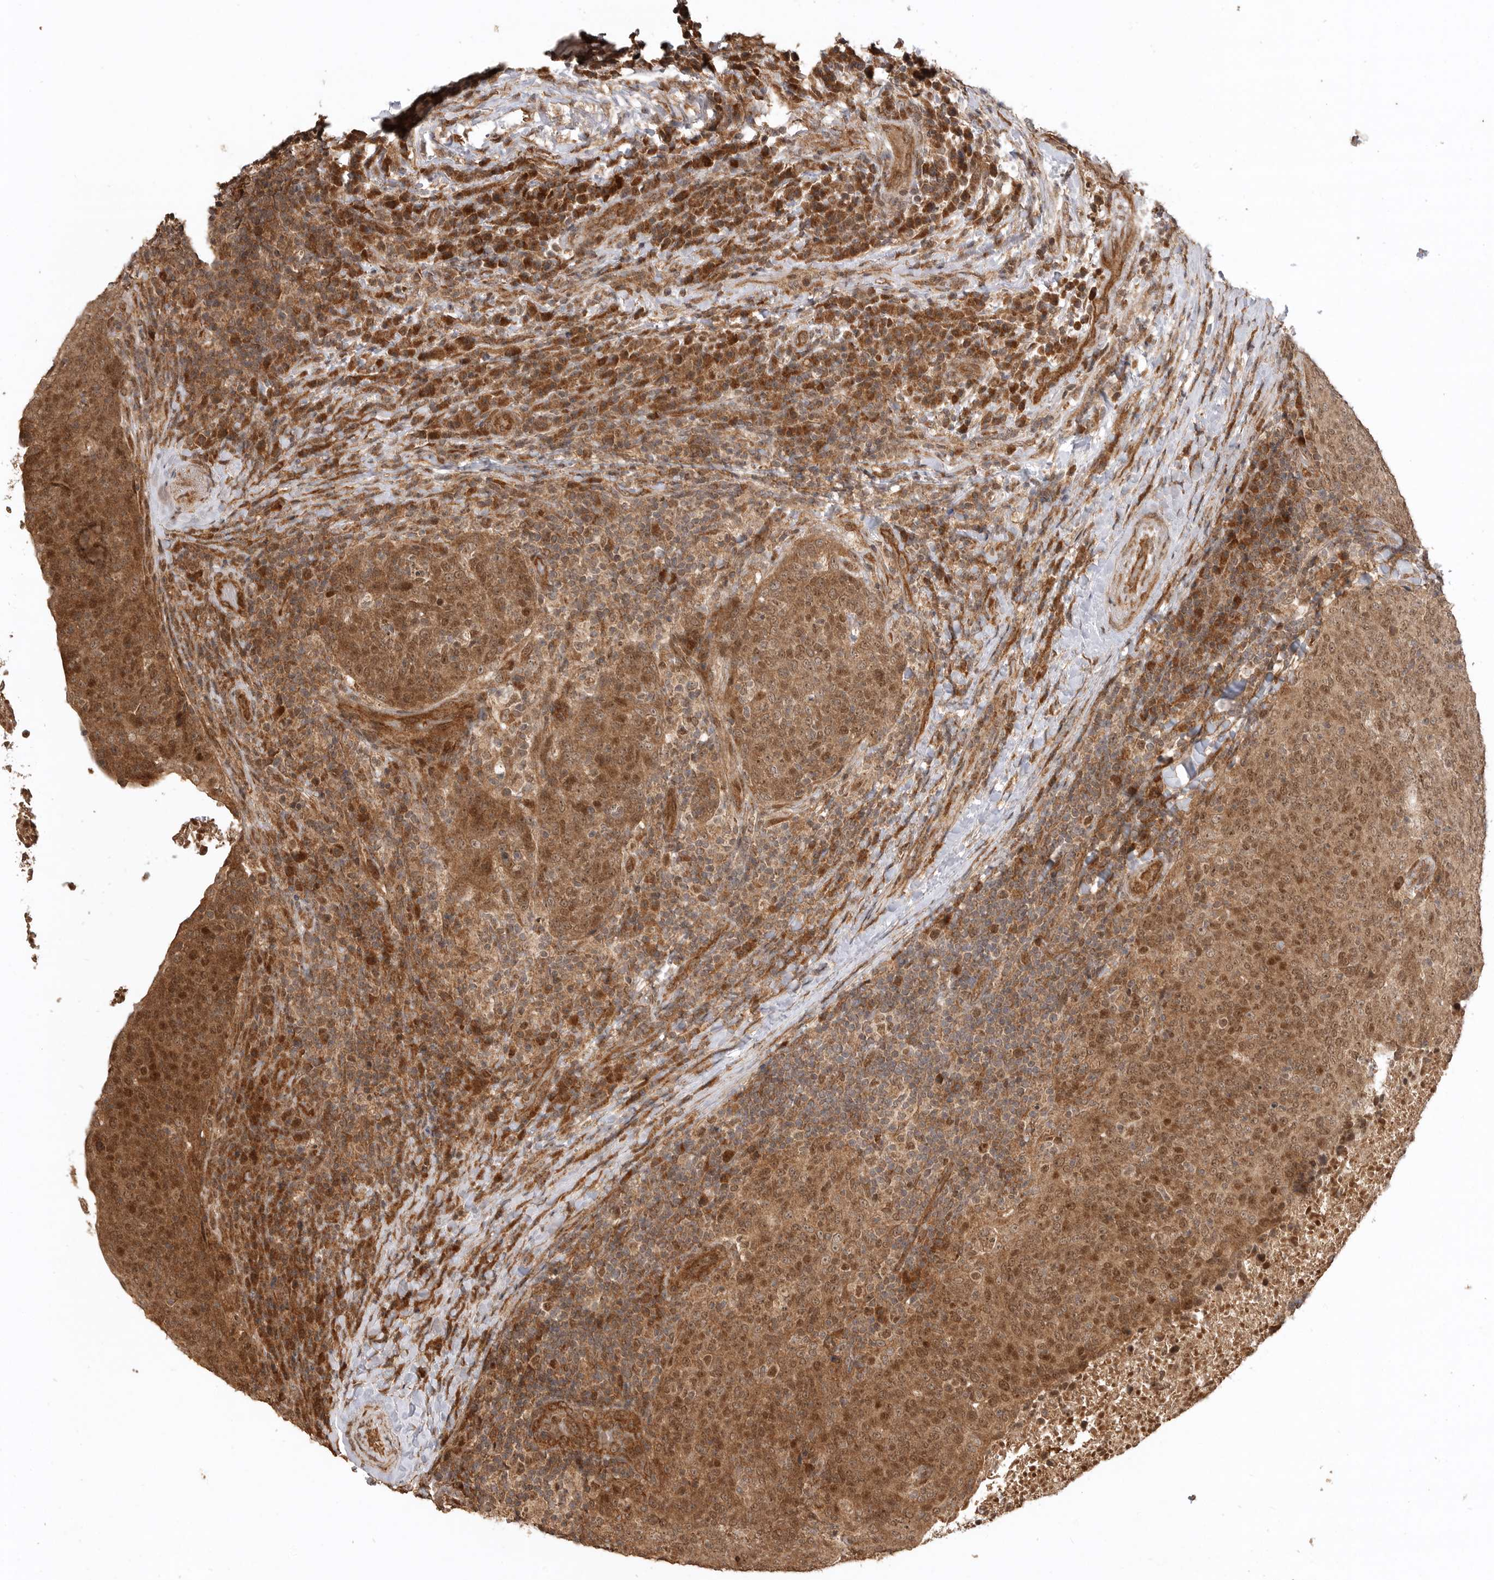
{"staining": {"intensity": "moderate", "quantity": ">75%", "location": "cytoplasmic/membranous,nuclear"}, "tissue": "head and neck cancer", "cell_type": "Tumor cells", "image_type": "cancer", "snomed": [{"axis": "morphology", "description": "Squamous cell carcinoma, NOS"}, {"axis": "morphology", "description": "Squamous cell carcinoma, metastatic, NOS"}, {"axis": "topography", "description": "Lymph node"}, {"axis": "topography", "description": "Head-Neck"}], "caption": "DAB (3,3'-diaminobenzidine) immunohistochemical staining of human head and neck metastatic squamous cell carcinoma shows moderate cytoplasmic/membranous and nuclear protein expression in approximately >75% of tumor cells.", "gene": "BOC", "patient": {"sex": "male", "age": 62}}